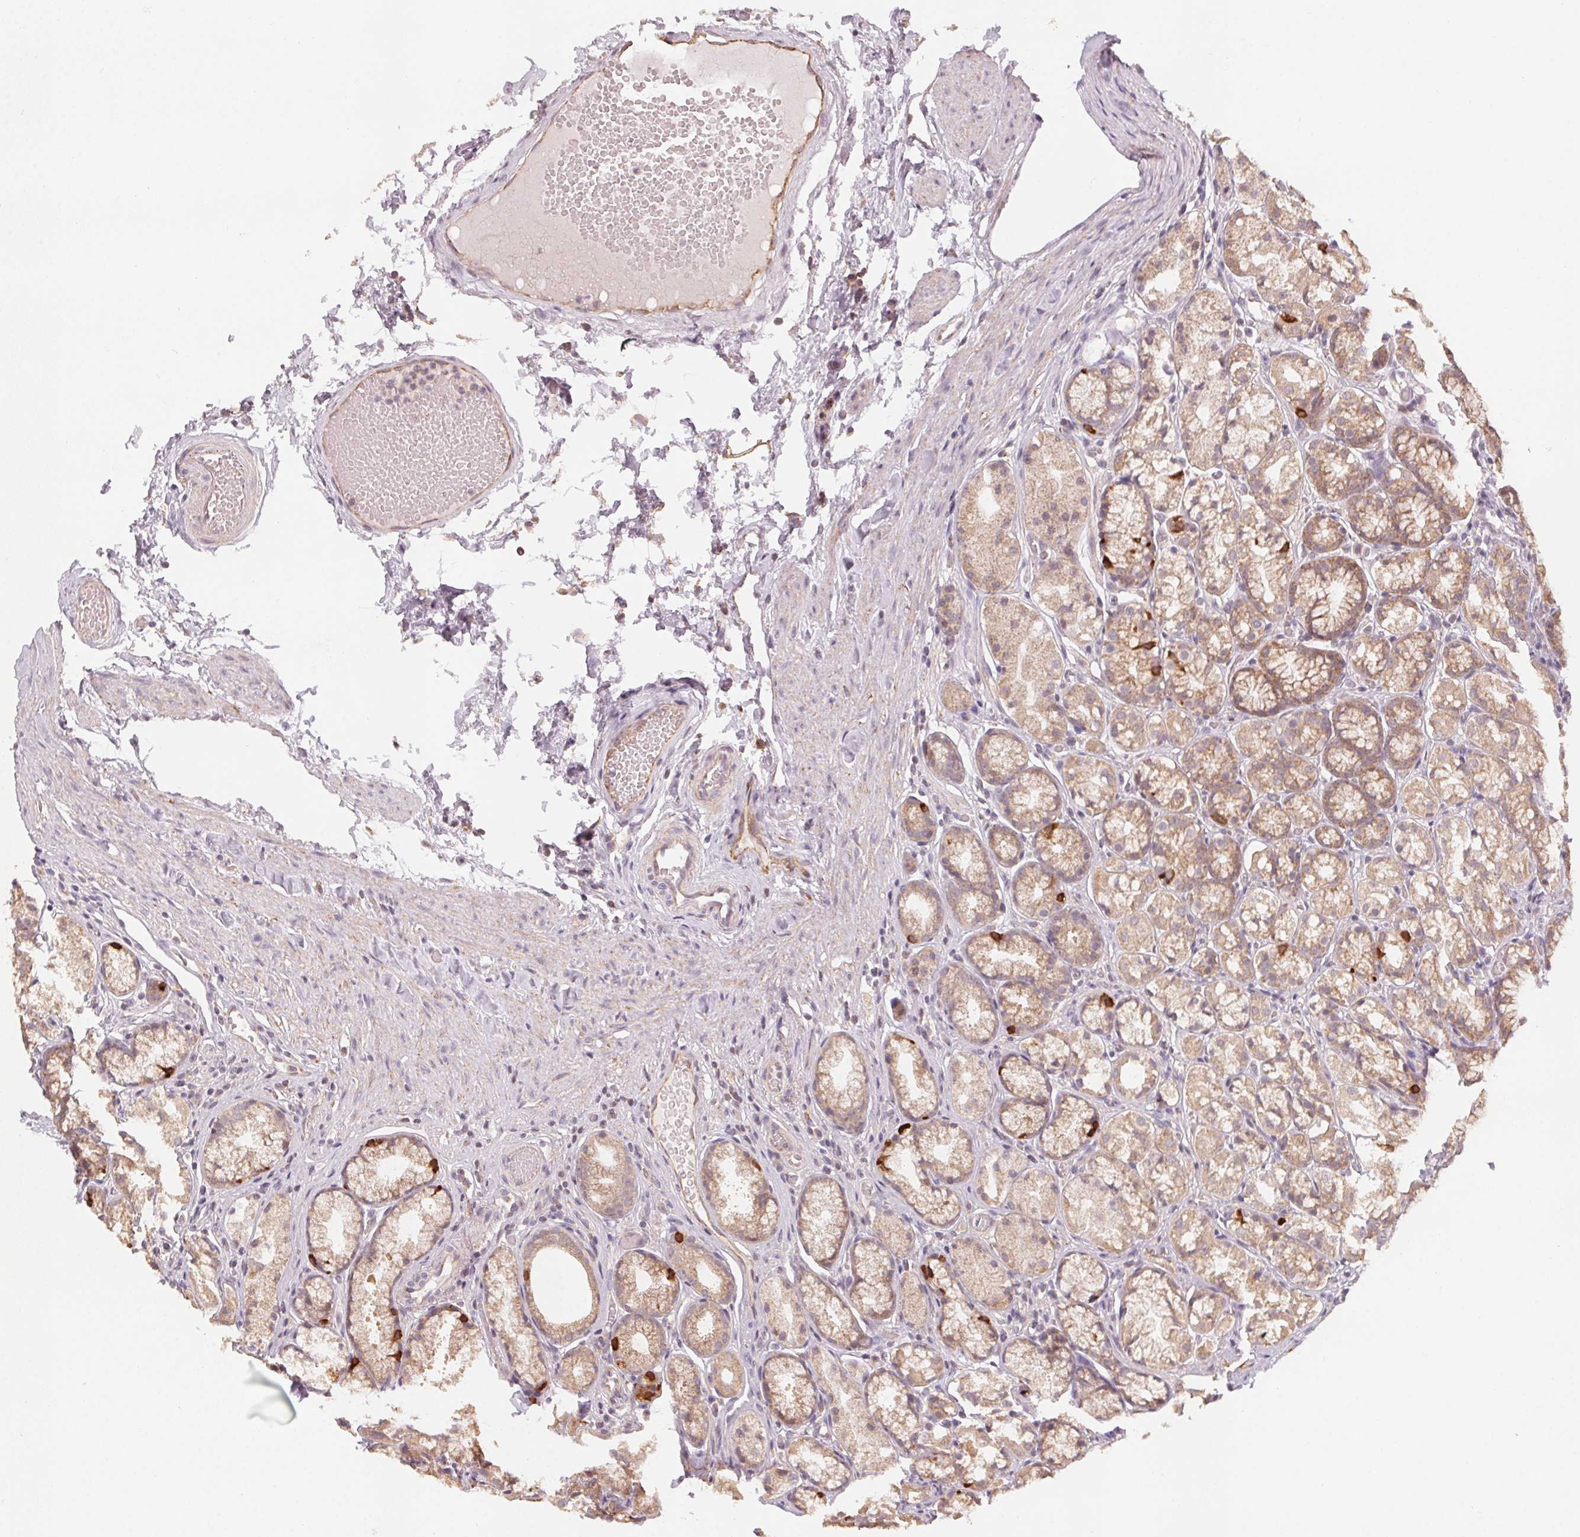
{"staining": {"intensity": "weak", "quantity": ">75%", "location": "cytoplasmic/membranous"}, "tissue": "stomach", "cell_type": "Glandular cells", "image_type": "normal", "snomed": [{"axis": "morphology", "description": "Normal tissue, NOS"}, {"axis": "topography", "description": "Stomach"}], "caption": "A brown stain shows weak cytoplasmic/membranous expression of a protein in glandular cells of normal stomach. (brown staining indicates protein expression, while blue staining denotes nuclei).", "gene": "NCOA4", "patient": {"sex": "male", "age": 70}}